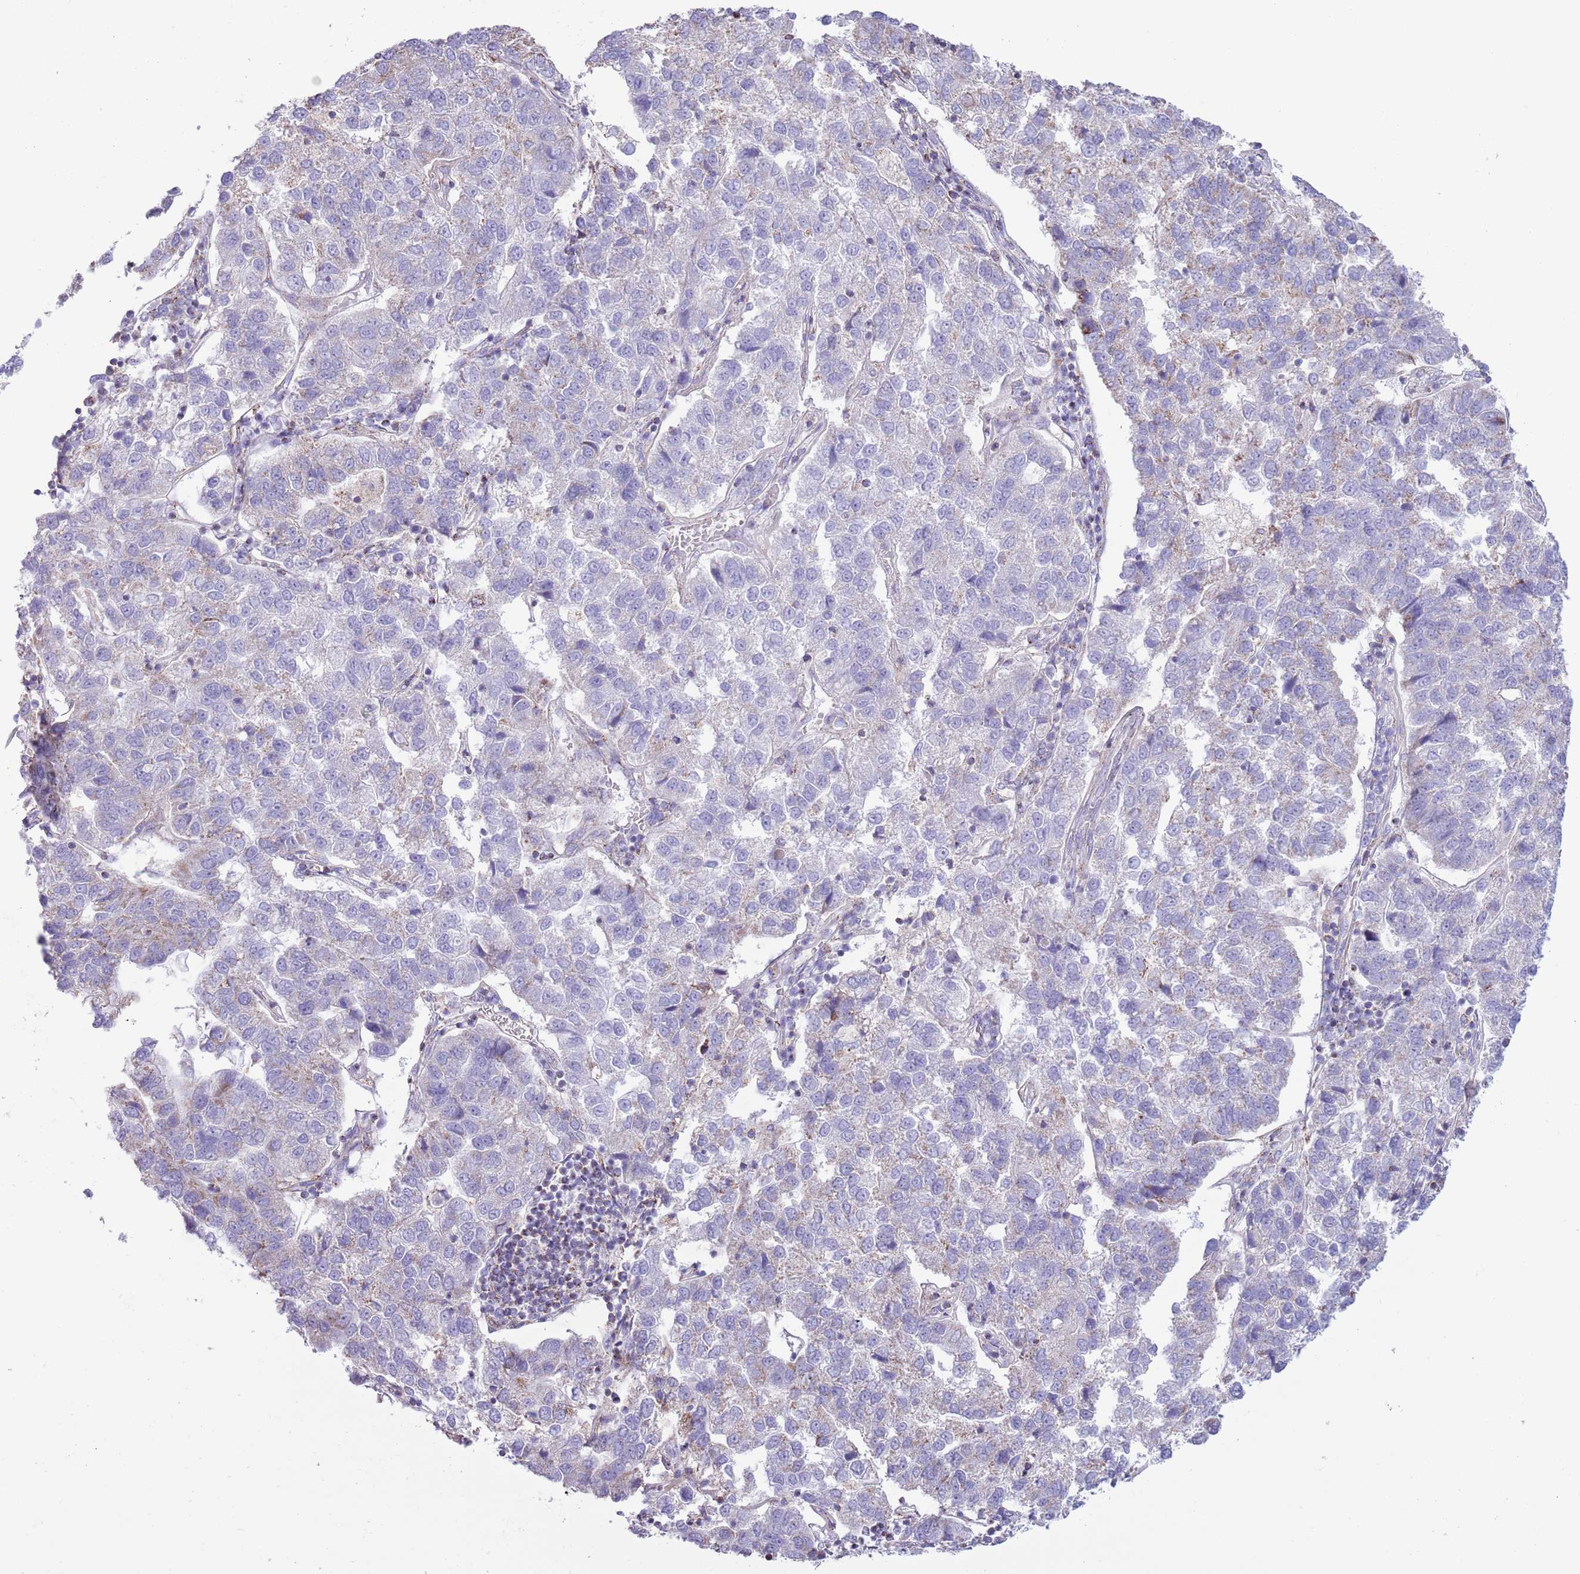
{"staining": {"intensity": "weak", "quantity": "<25%", "location": "cytoplasmic/membranous"}, "tissue": "pancreatic cancer", "cell_type": "Tumor cells", "image_type": "cancer", "snomed": [{"axis": "morphology", "description": "Adenocarcinoma, NOS"}, {"axis": "topography", "description": "Pancreas"}], "caption": "The photomicrograph shows no staining of tumor cells in pancreatic adenocarcinoma.", "gene": "ATP6V1B1", "patient": {"sex": "female", "age": 61}}